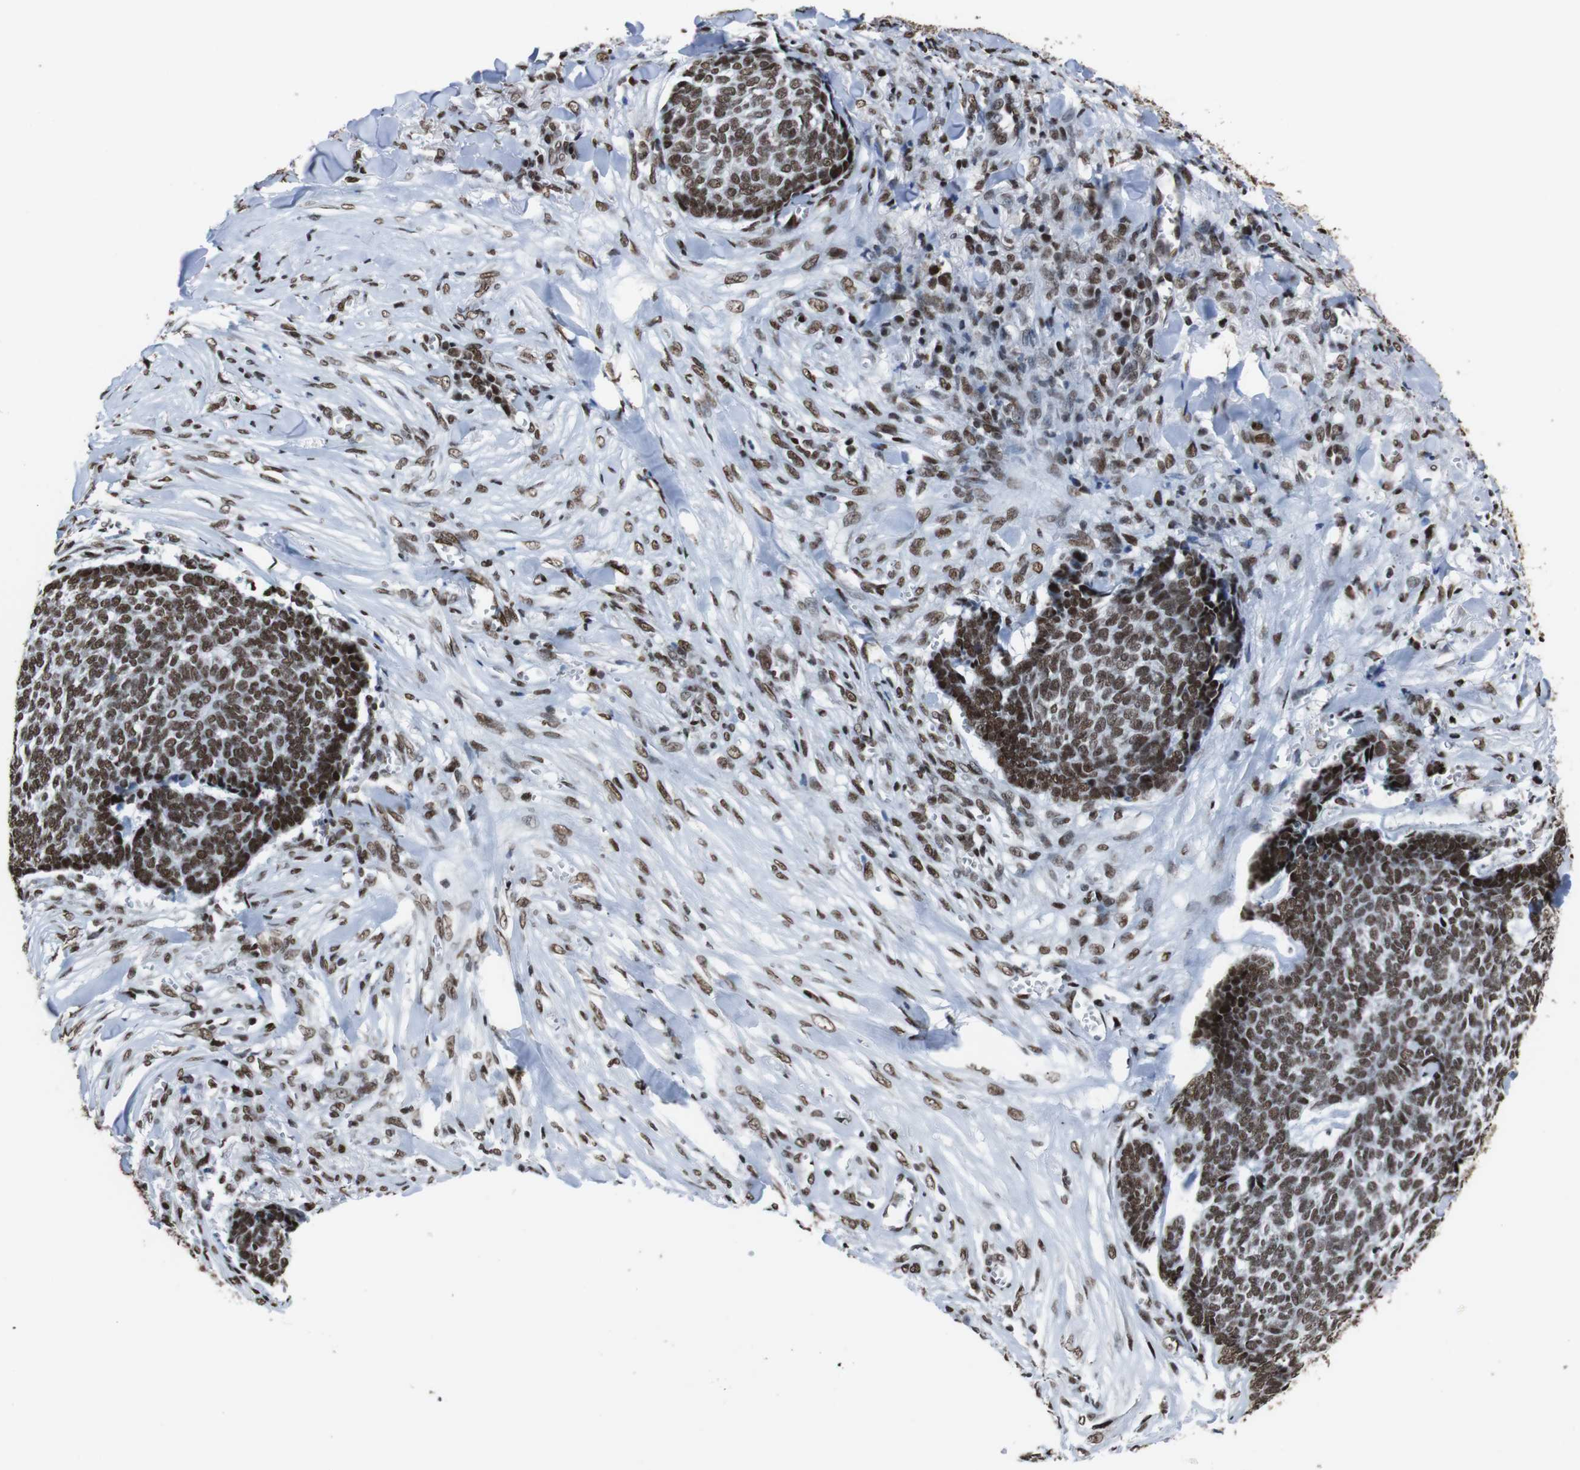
{"staining": {"intensity": "strong", "quantity": ">75%", "location": "nuclear"}, "tissue": "skin cancer", "cell_type": "Tumor cells", "image_type": "cancer", "snomed": [{"axis": "morphology", "description": "Basal cell carcinoma"}, {"axis": "topography", "description": "Skin"}], "caption": "High-magnification brightfield microscopy of skin cancer stained with DAB (3,3'-diaminobenzidine) (brown) and counterstained with hematoxylin (blue). tumor cells exhibit strong nuclear positivity is seen in about>75% of cells. The staining is performed using DAB brown chromogen to label protein expression. The nuclei are counter-stained blue using hematoxylin.", "gene": "ROMO1", "patient": {"sex": "male", "age": 84}}